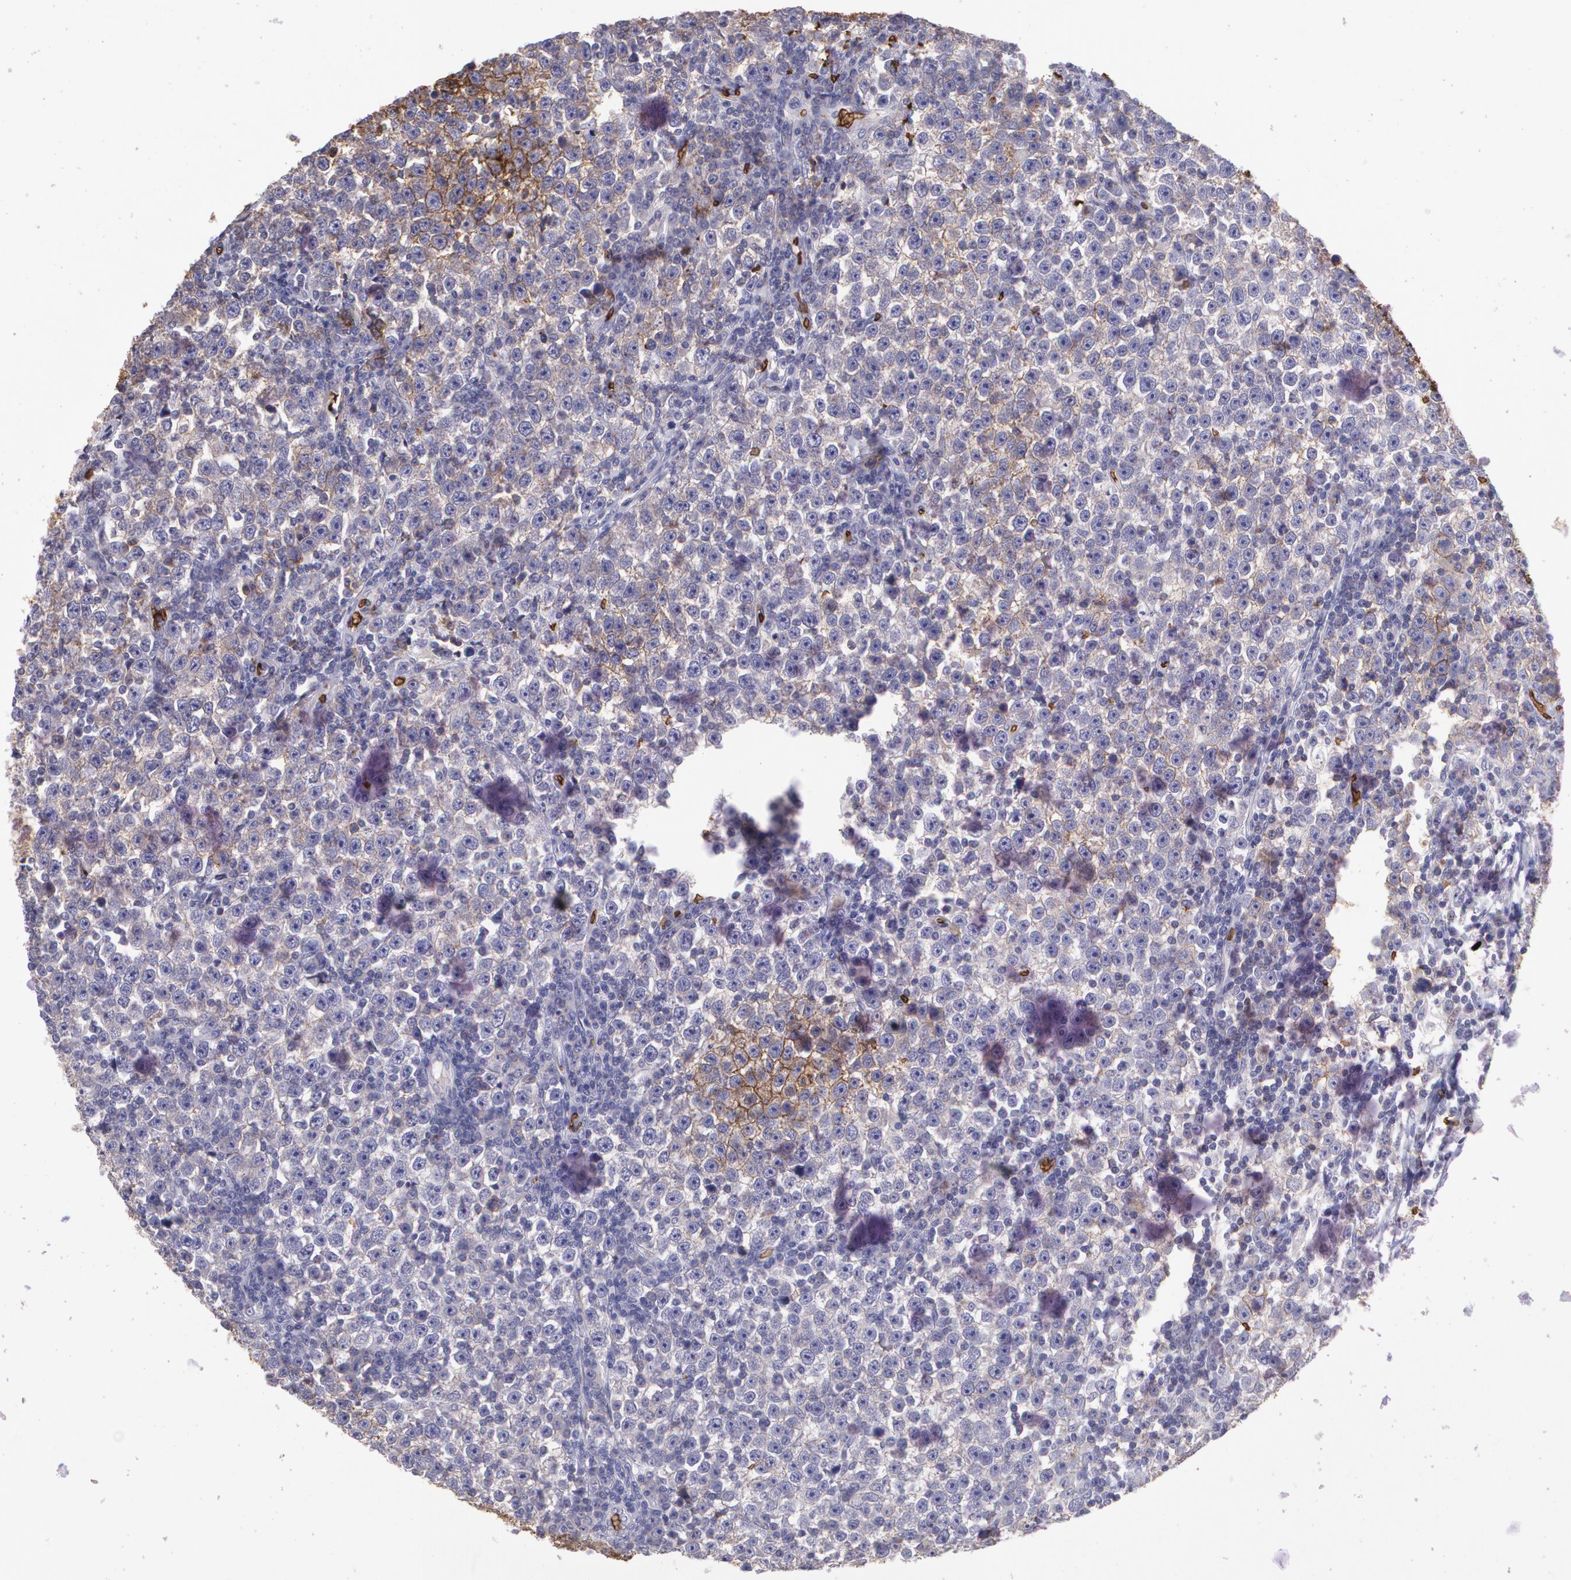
{"staining": {"intensity": "weak", "quantity": "25%-75%", "location": "cytoplasmic/membranous"}, "tissue": "testis cancer", "cell_type": "Tumor cells", "image_type": "cancer", "snomed": [{"axis": "morphology", "description": "Seminoma, NOS"}, {"axis": "topography", "description": "Testis"}], "caption": "High-power microscopy captured an immunohistochemistry (IHC) image of testis seminoma, revealing weak cytoplasmic/membranous positivity in about 25%-75% of tumor cells.", "gene": "SLC2A1", "patient": {"sex": "male", "age": 43}}